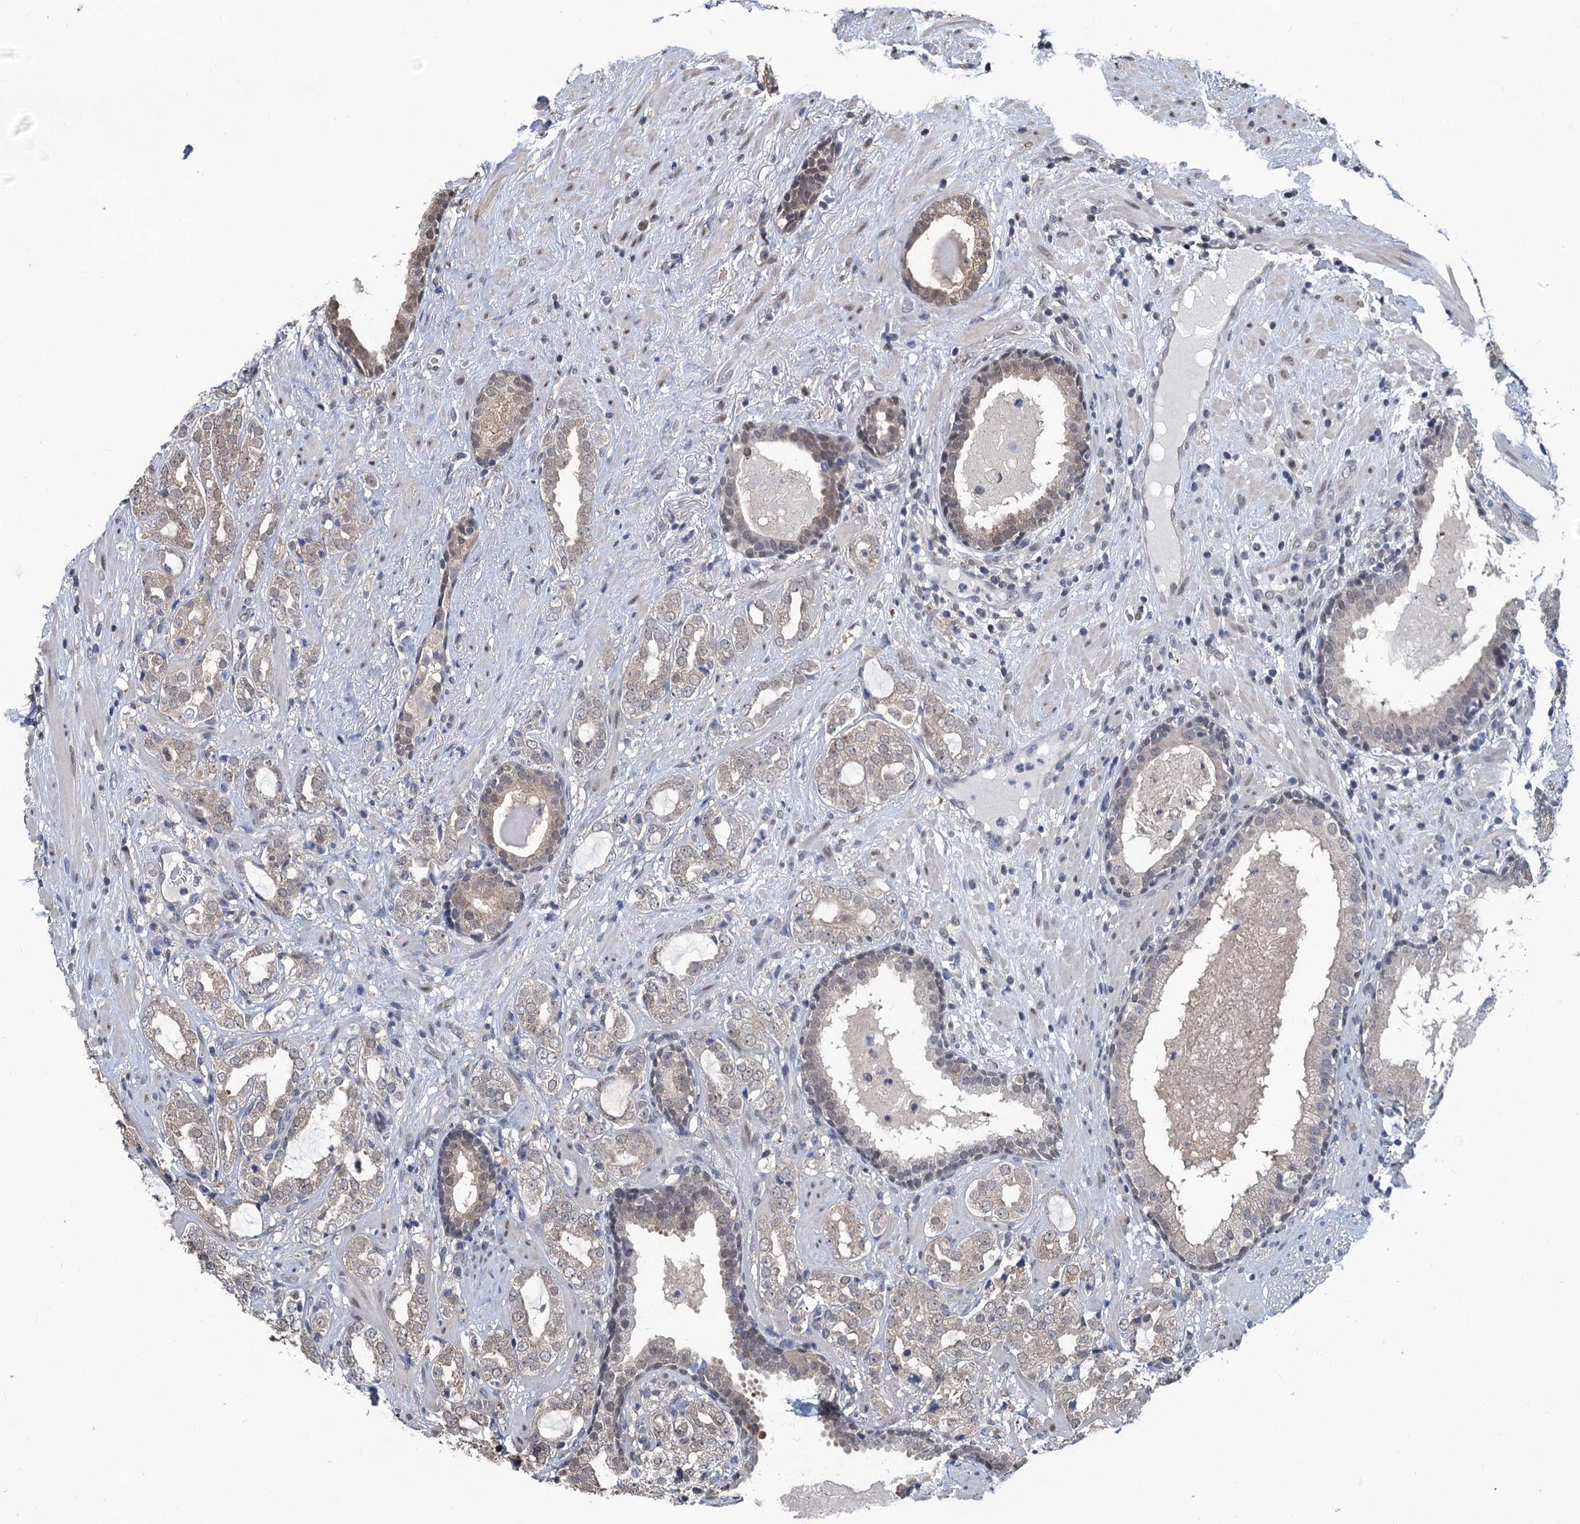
{"staining": {"intensity": "weak", "quantity": "<25%", "location": "cytoplasmic/membranous"}, "tissue": "prostate cancer", "cell_type": "Tumor cells", "image_type": "cancer", "snomed": [{"axis": "morphology", "description": "Adenocarcinoma, High grade"}, {"axis": "topography", "description": "Prostate"}], "caption": "IHC image of neoplastic tissue: human prostate adenocarcinoma (high-grade) stained with DAB (3,3'-diaminobenzidine) shows no significant protein staining in tumor cells.", "gene": "RTKN2", "patient": {"sex": "male", "age": 64}}